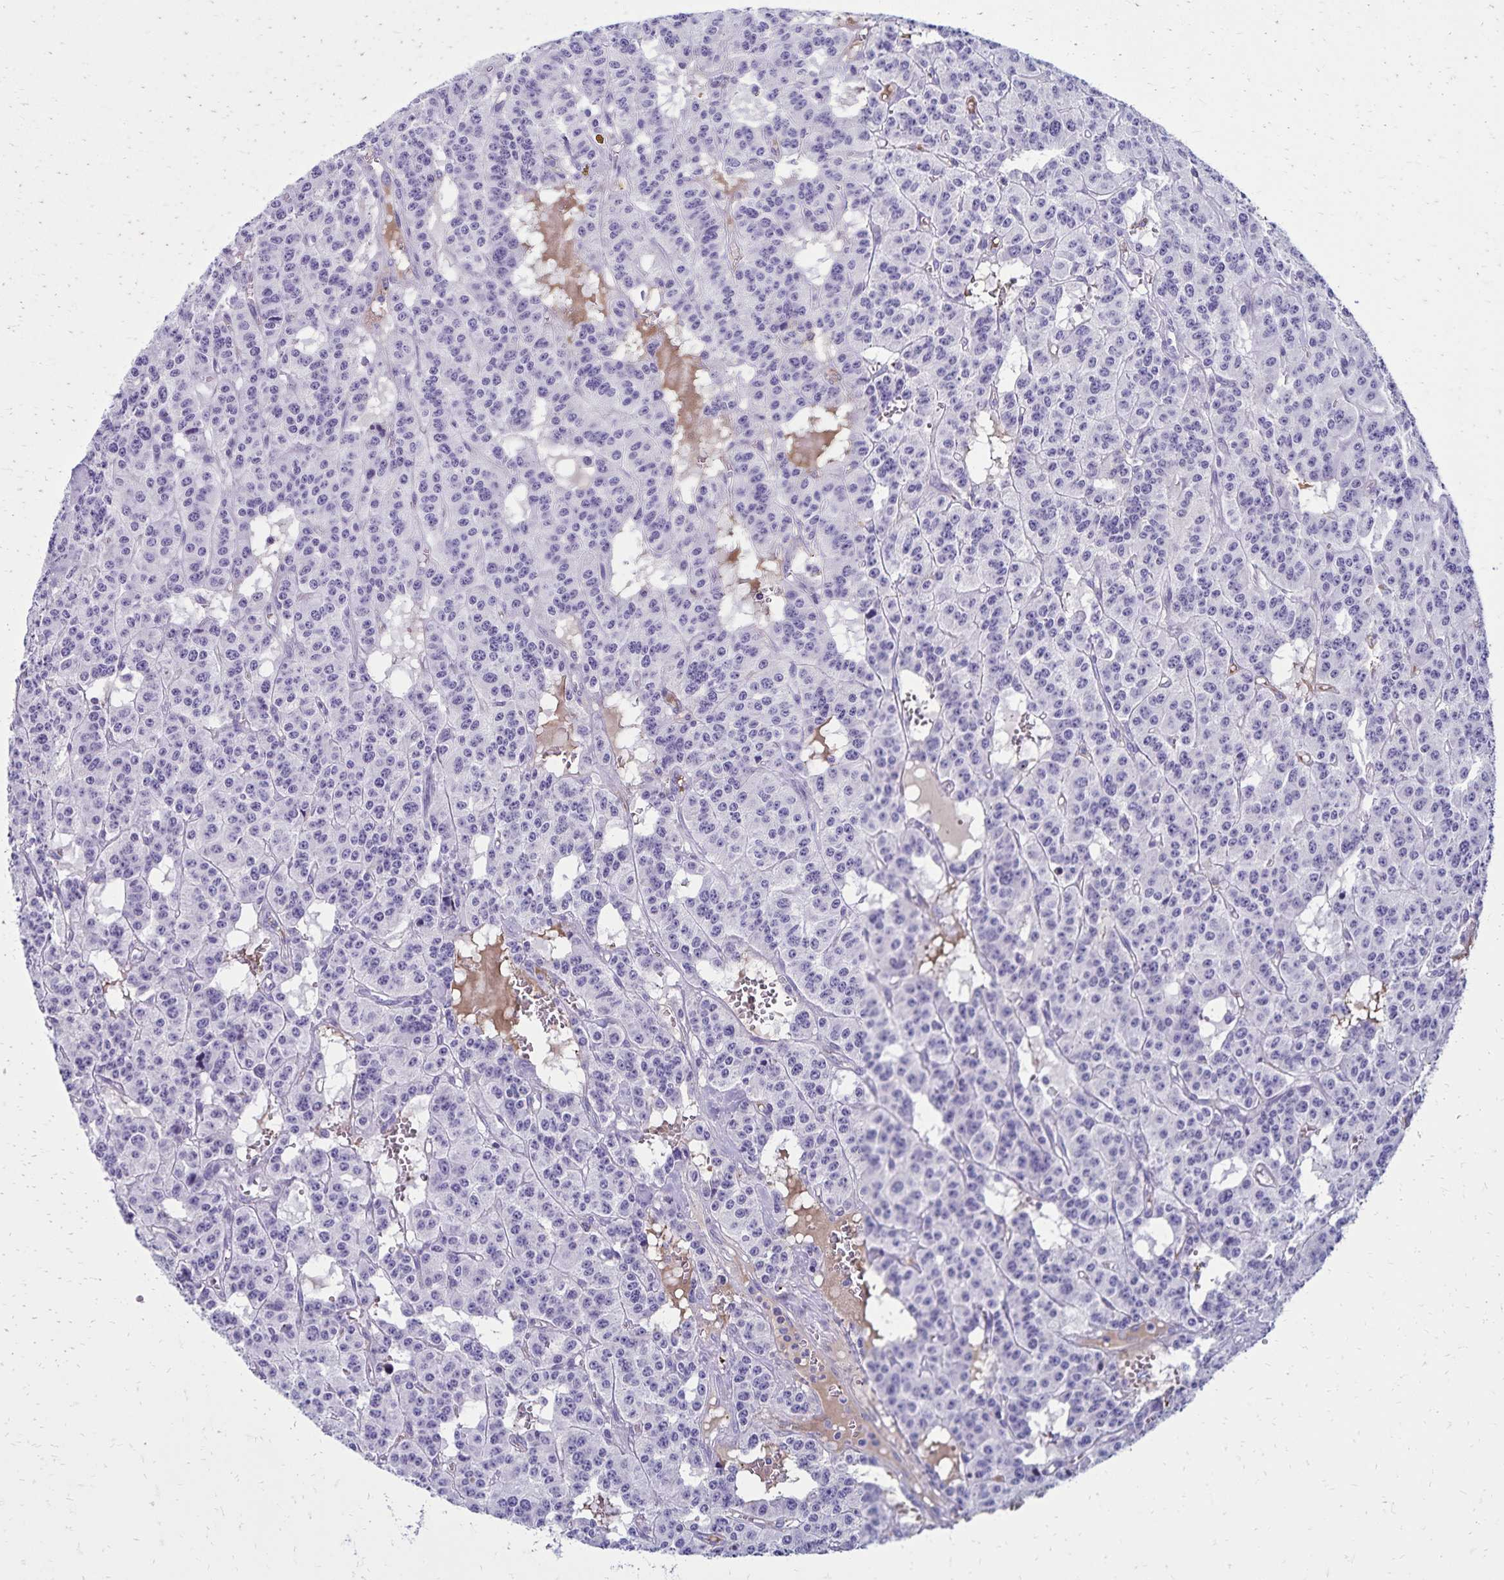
{"staining": {"intensity": "negative", "quantity": "none", "location": "none"}, "tissue": "carcinoid", "cell_type": "Tumor cells", "image_type": "cancer", "snomed": [{"axis": "morphology", "description": "Carcinoid, malignant, NOS"}, {"axis": "topography", "description": "Lung"}], "caption": "Immunohistochemistry image of human carcinoid (malignant) stained for a protein (brown), which demonstrates no positivity in tumor cells.", "gene": "CD27", "patient": {"sex": "female", "age": 71}}